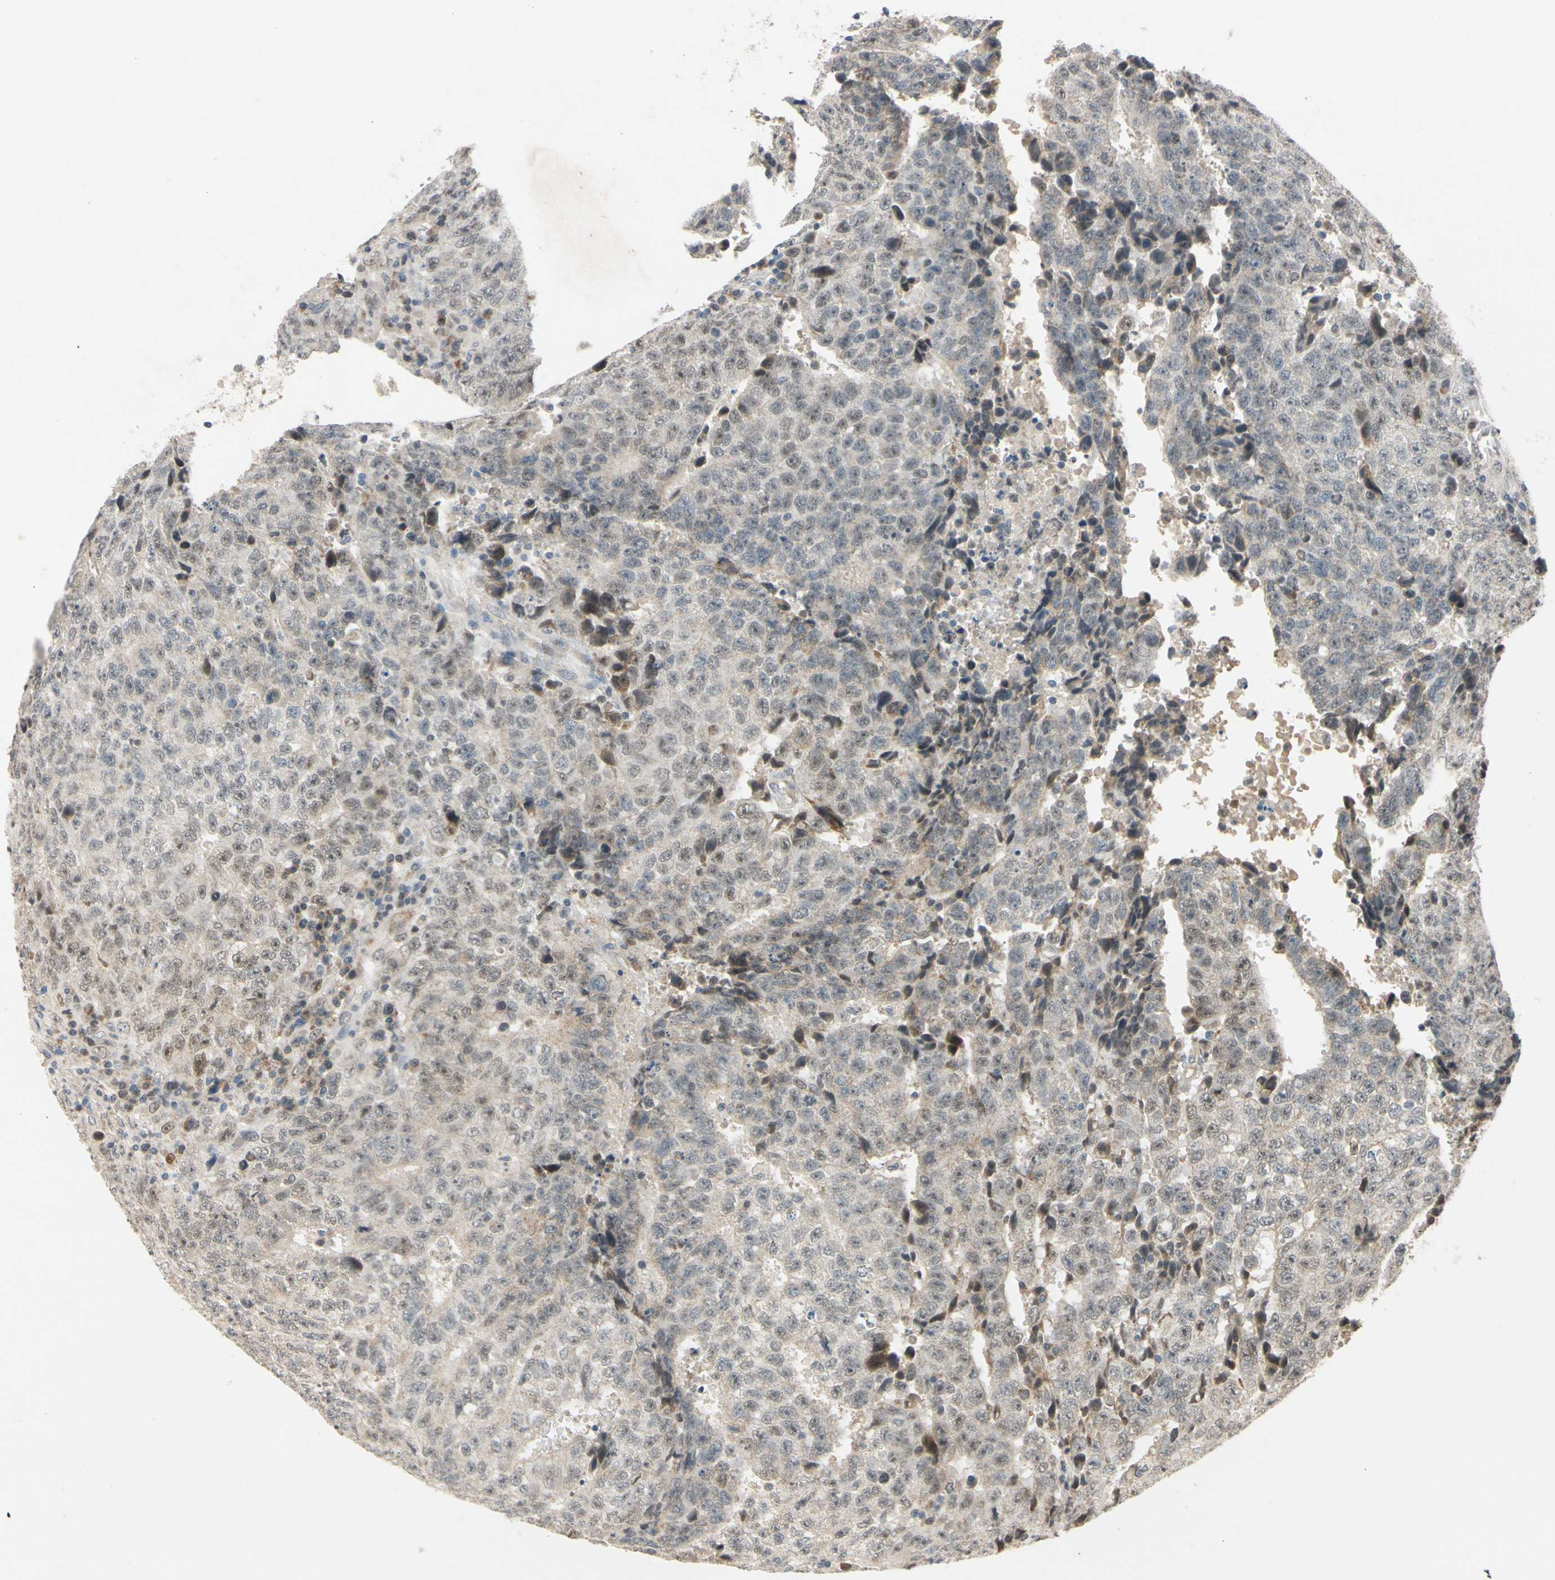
{"staining": {"intensity": "weak", "quantity": "25%-75%", "location": "cytoplasmic/membranous"}, "tissue": "testis cancer", "cell_type": "Tumor cells", "image_type": "cancer", "snomed": [{"axis": "morphology", "description": "Necrosis, NOS"}, {"axis": "morphology", "description": "Carcinoma, Embryonal, NOS"}, {"axis": "topography", "description": "Testis"}], "caption": "Testis cancer tissue demonstrates weak cytoplasmic/membranous positivity in approximately 25%-75% of tumor cells", "gene": "RIOX2", "patient": {"sex": "male", "age": 19}}